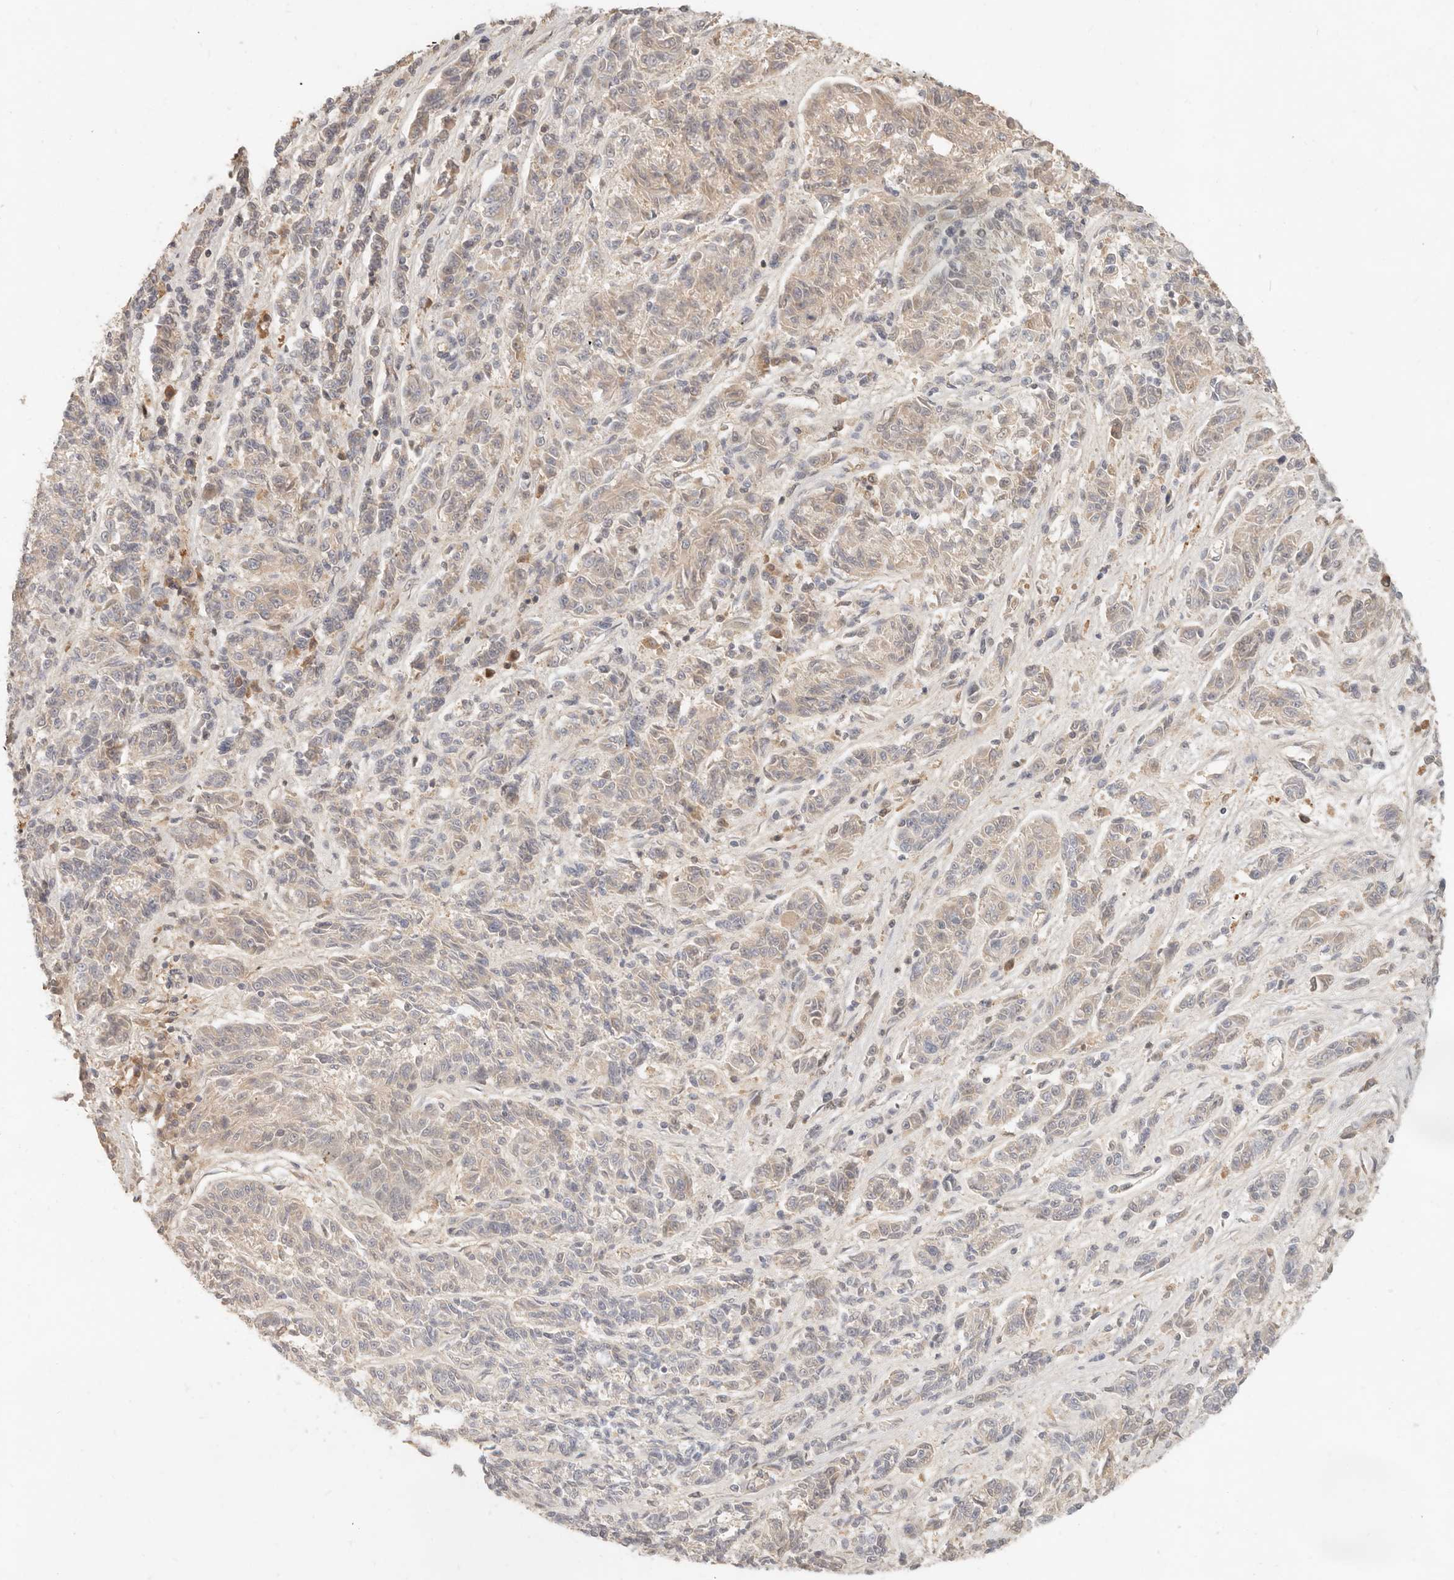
{"staining": {"intensity": "negative", "quantity": "none", "location": "none"}, "tissue": "melanoma", "cell_type": "Tumor cells", "image_type": "cancer", "snomed": [{"axis": "morphology", "description": "Malignant melanoma, NOS"}, {"axis": "topography", "description": "Skin"}], "caption": "The micrograph demonstrates no significant positivity in tumor cells of malignant melanoma.", "gene": "NECAP2", "patient": {"sex": "male", "age": 53}}